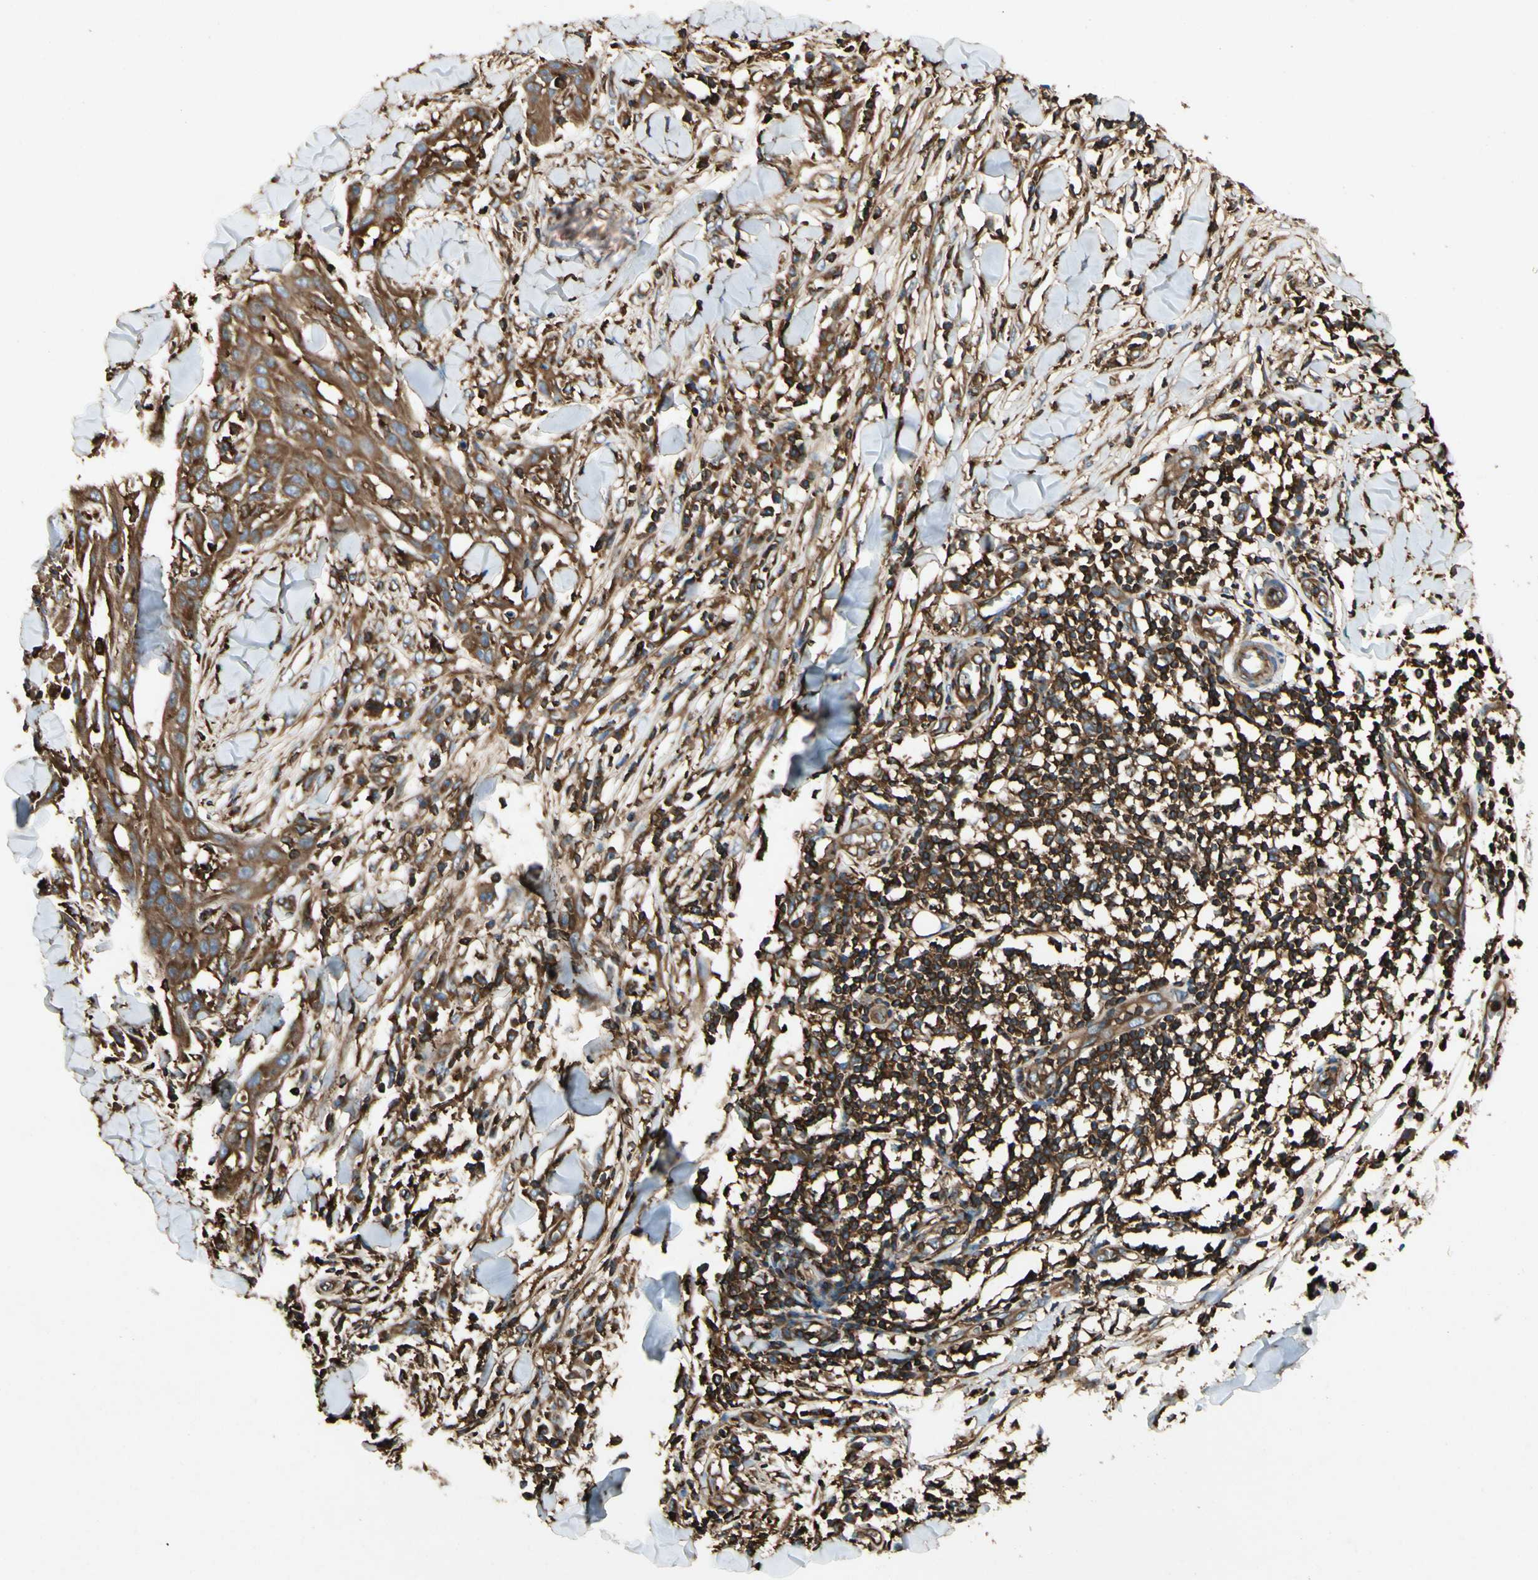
{"staining": {"intensity": "strong", "quantity": ">75%", "location": "cytoplasmic/membranous"}, "tissue": "skin cancer", "cell_type": "Tumor cells", "image_type": "cancer", "snomed": [{"axis": "morphology", "description": "Squamous cell carcinoma, NOS"}, {"axis": "topography", "description": "Skin"}], "caption": "Tumor cells display strong cytoplasmic/membranous positivity in approximately >75% of cells in skin cancer (squamous cell carcinoma).", "gene": "ARPC2", "patient": {"sex": "male", "age": 24}}